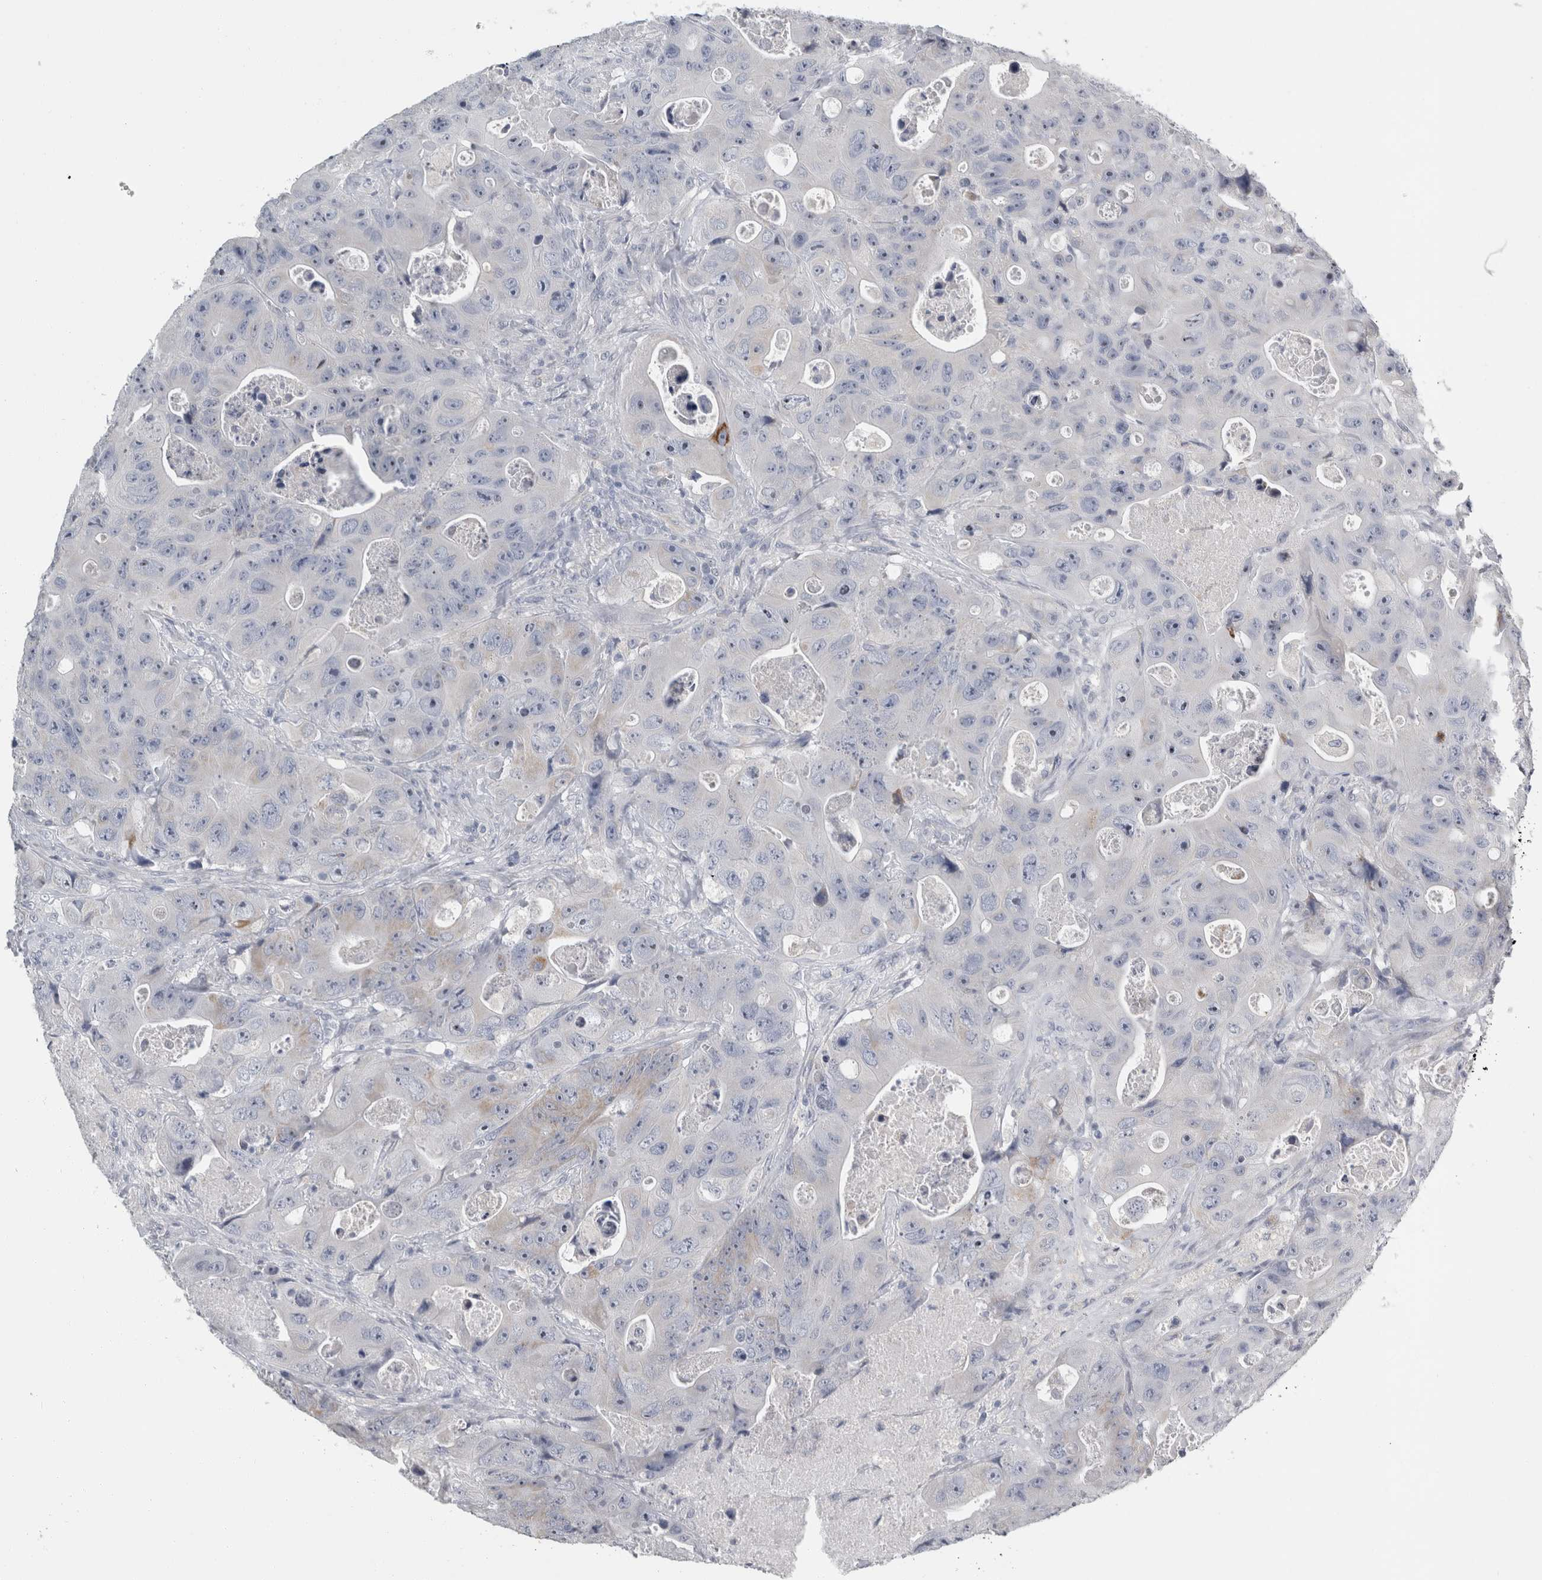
{"staining": {"intensity": "negative", "quantity": "none", "location": "none"}, "tissue": "colorectal cancer", "cell_type": "Tumor cells", "image_type": "cancer", "snomed": [{"axis": "morphology", "description": "Adenocarcinoma, NOS"}, {"axis": "topography", "description": "Colon"}], "caption": "This is a photomicrograph of IHC staining of colorectal adenocarcinoma, which shows no staining in tumor cells. Brightfield microscopy of immunohistochemistry (IHC) stained with DAB (brown) and hematoxylin (blue), captured at high magnification.", "gene": "FXYD7", "patient": {"sex": "female", "age": 46}}